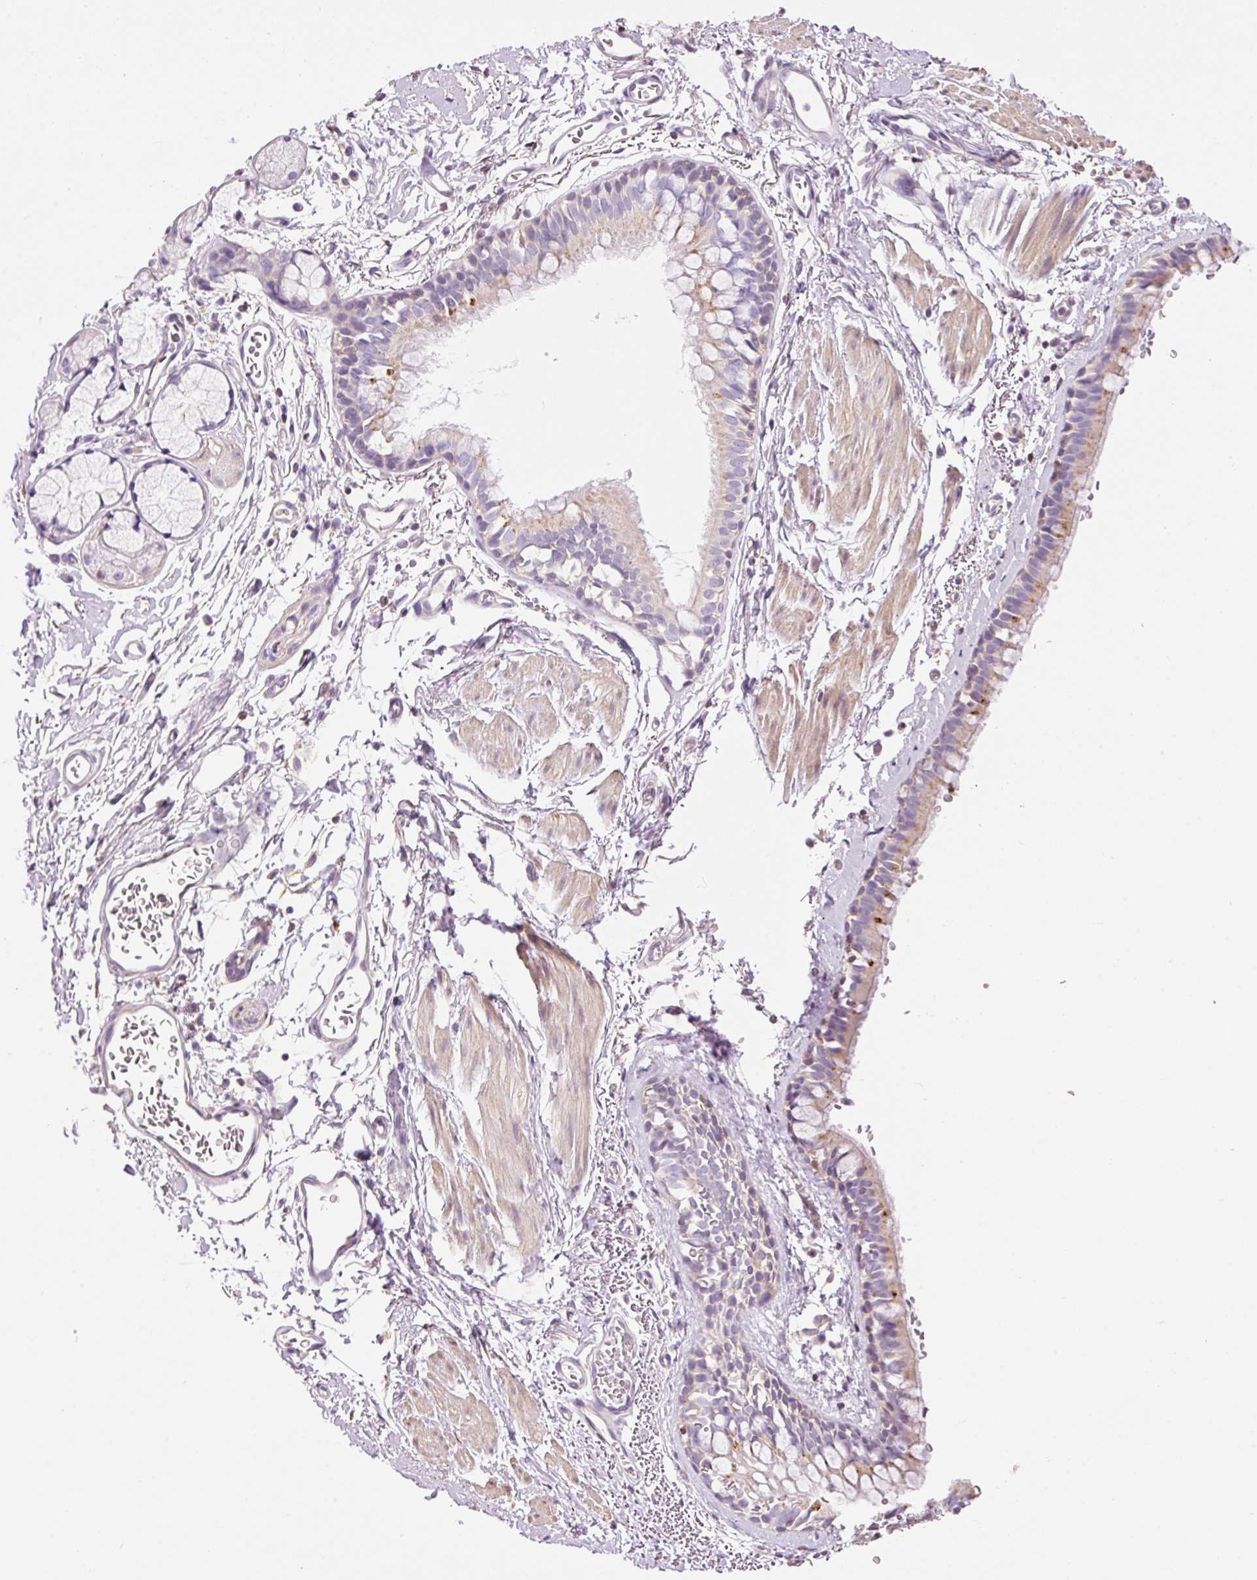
{"staining": {"intensity": "weak", "quantity": "<25%", "location": "cytoplasmic/membranous"}, "tissue": "bronchus", "cell_type": "Respiratory epithelial cells", "image_type": "normal", "snomed": [{"axis": "morphology", "description": "Normal tissue, NOS"}, {"axis": "topography", "description": "Bronchus"}], "caption": "The micrograph exhibits no significant expression in respiratory epithelial cells of bronchus.", "gene": "DOK6", "patient": {"sex": "male", "age": 67}}